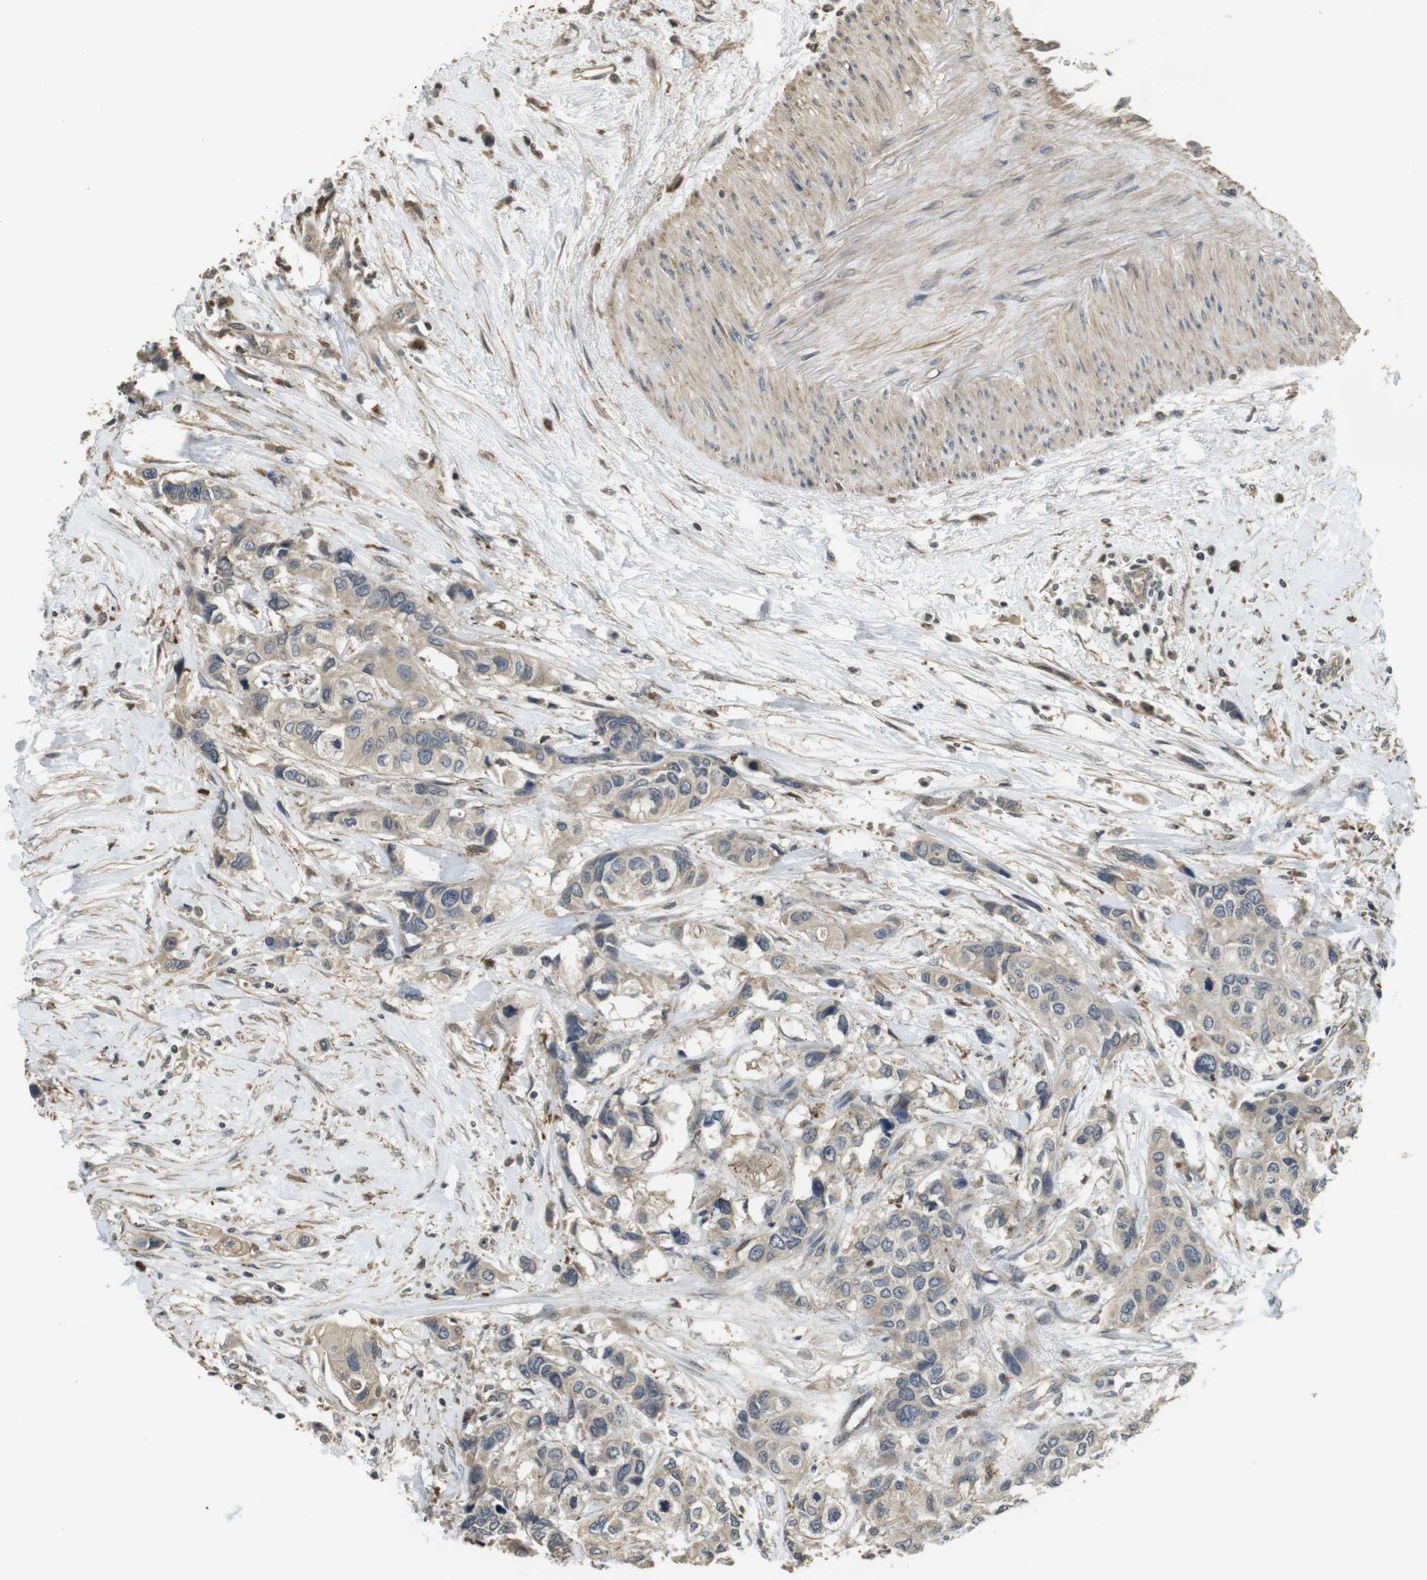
{"staining": {"intensity": "weak", "quantity": "25%-75%", "location": "cytoplasmic/membranous"}, "tissue": "urothelial cancer", "cell_type": "Tumor cells", "image_type": "cancer", "snomed": [{"axis": "morphology", "description": "Urothelial carcinoma, High grade"}, {"axis": "topography", "description": "Urinary bladder"}], "caption": "Urothelial carcinoma (high-grade) stained with a brown dye demonstrates weak cytoplasmic/membranous positive expression in about 25%-75% of tumor cells.", "gene": "FZD10", "patient": {"sex": "female", "age": 56}}